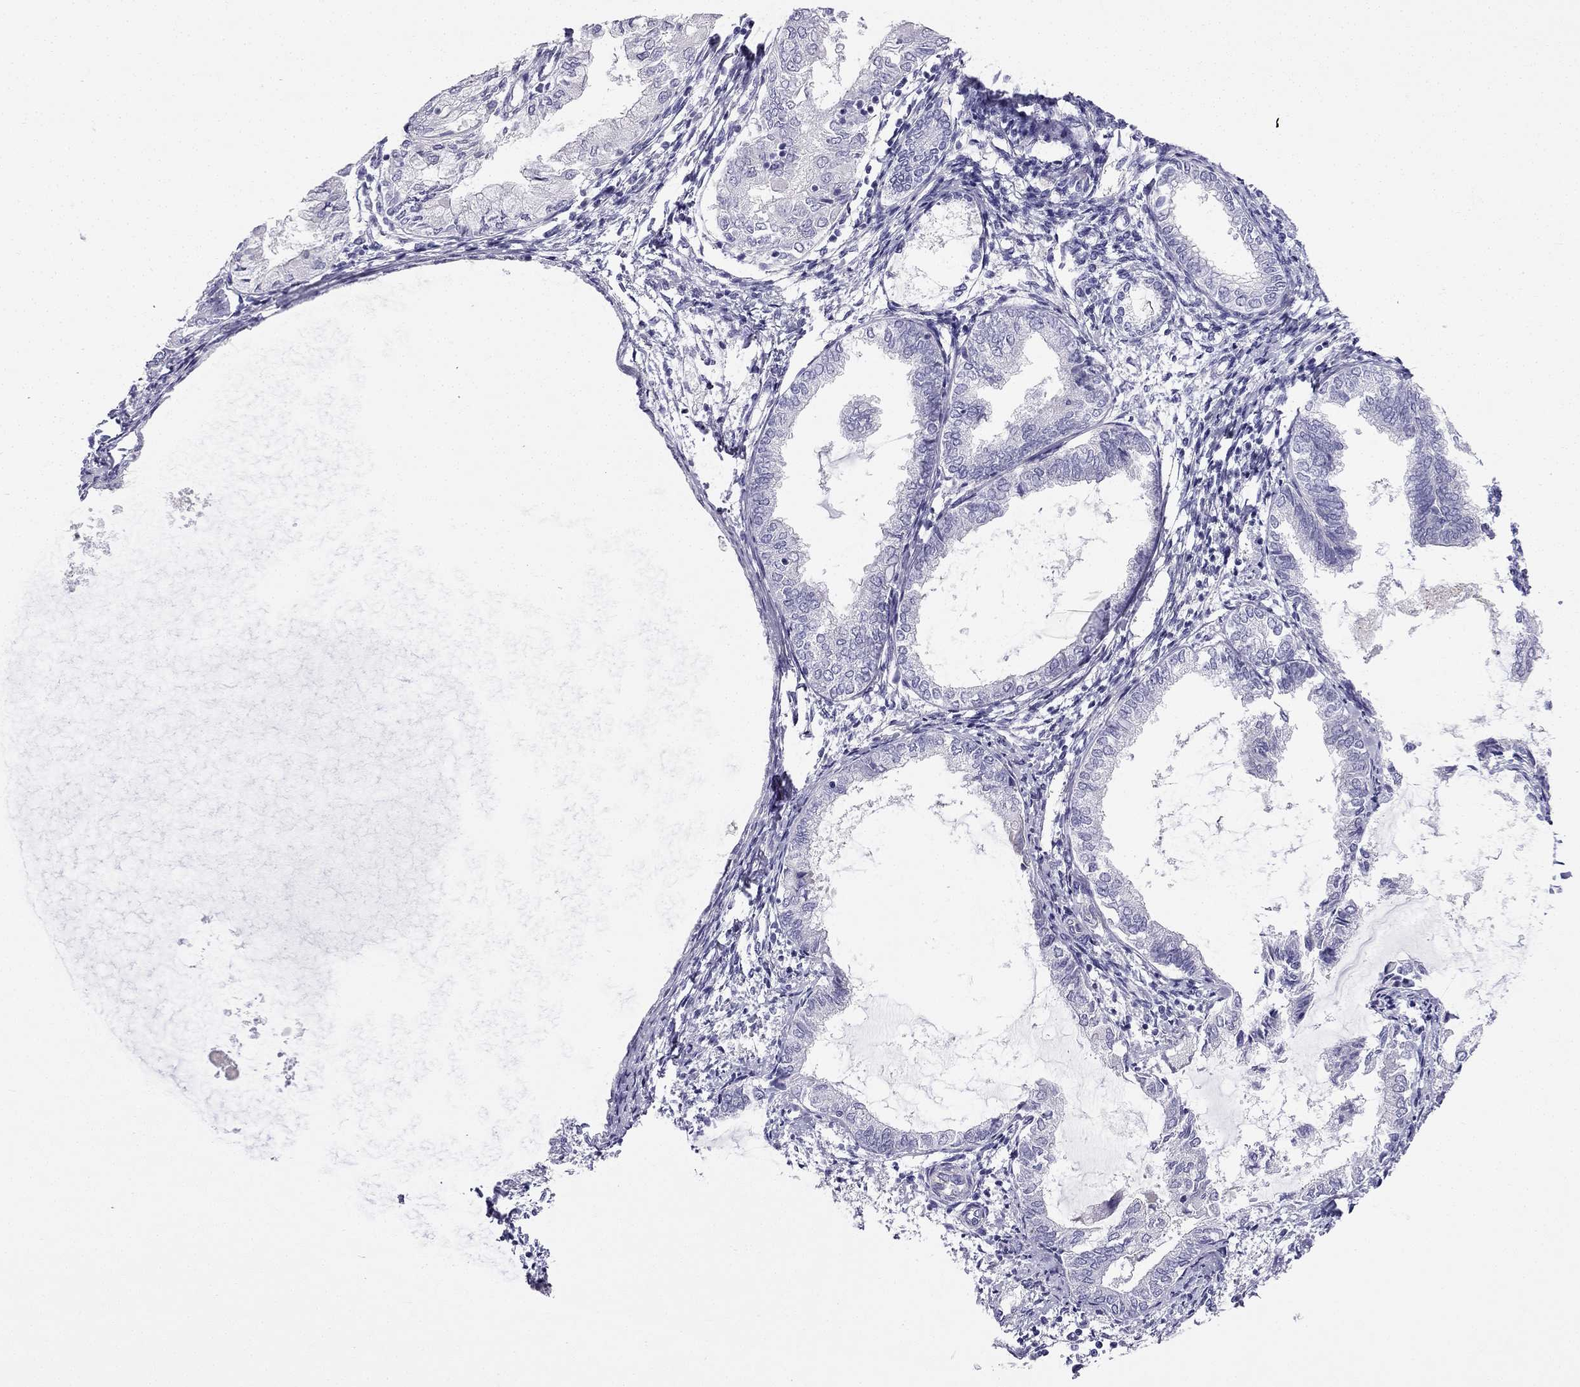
{"staining": {"intensity": "negative", "quantity": "none", "location": "none"}, "tissue": "endometrial cancer", "cell_type": "Tumor cells", "image_type": "cancer", "snomed": [{"axis": "morphology", "description": "Adenocarcinoma, NOS"}, {"axis": "topography", "description": "Endometrium"}], "caption": "IHC image of human endometrial cancer (adenocarcinoma) stained for a protein (brown), which reveals no expression in tumor cells.", "gene": "GJA8", "patient": {"sex": "female", "age": 68}}